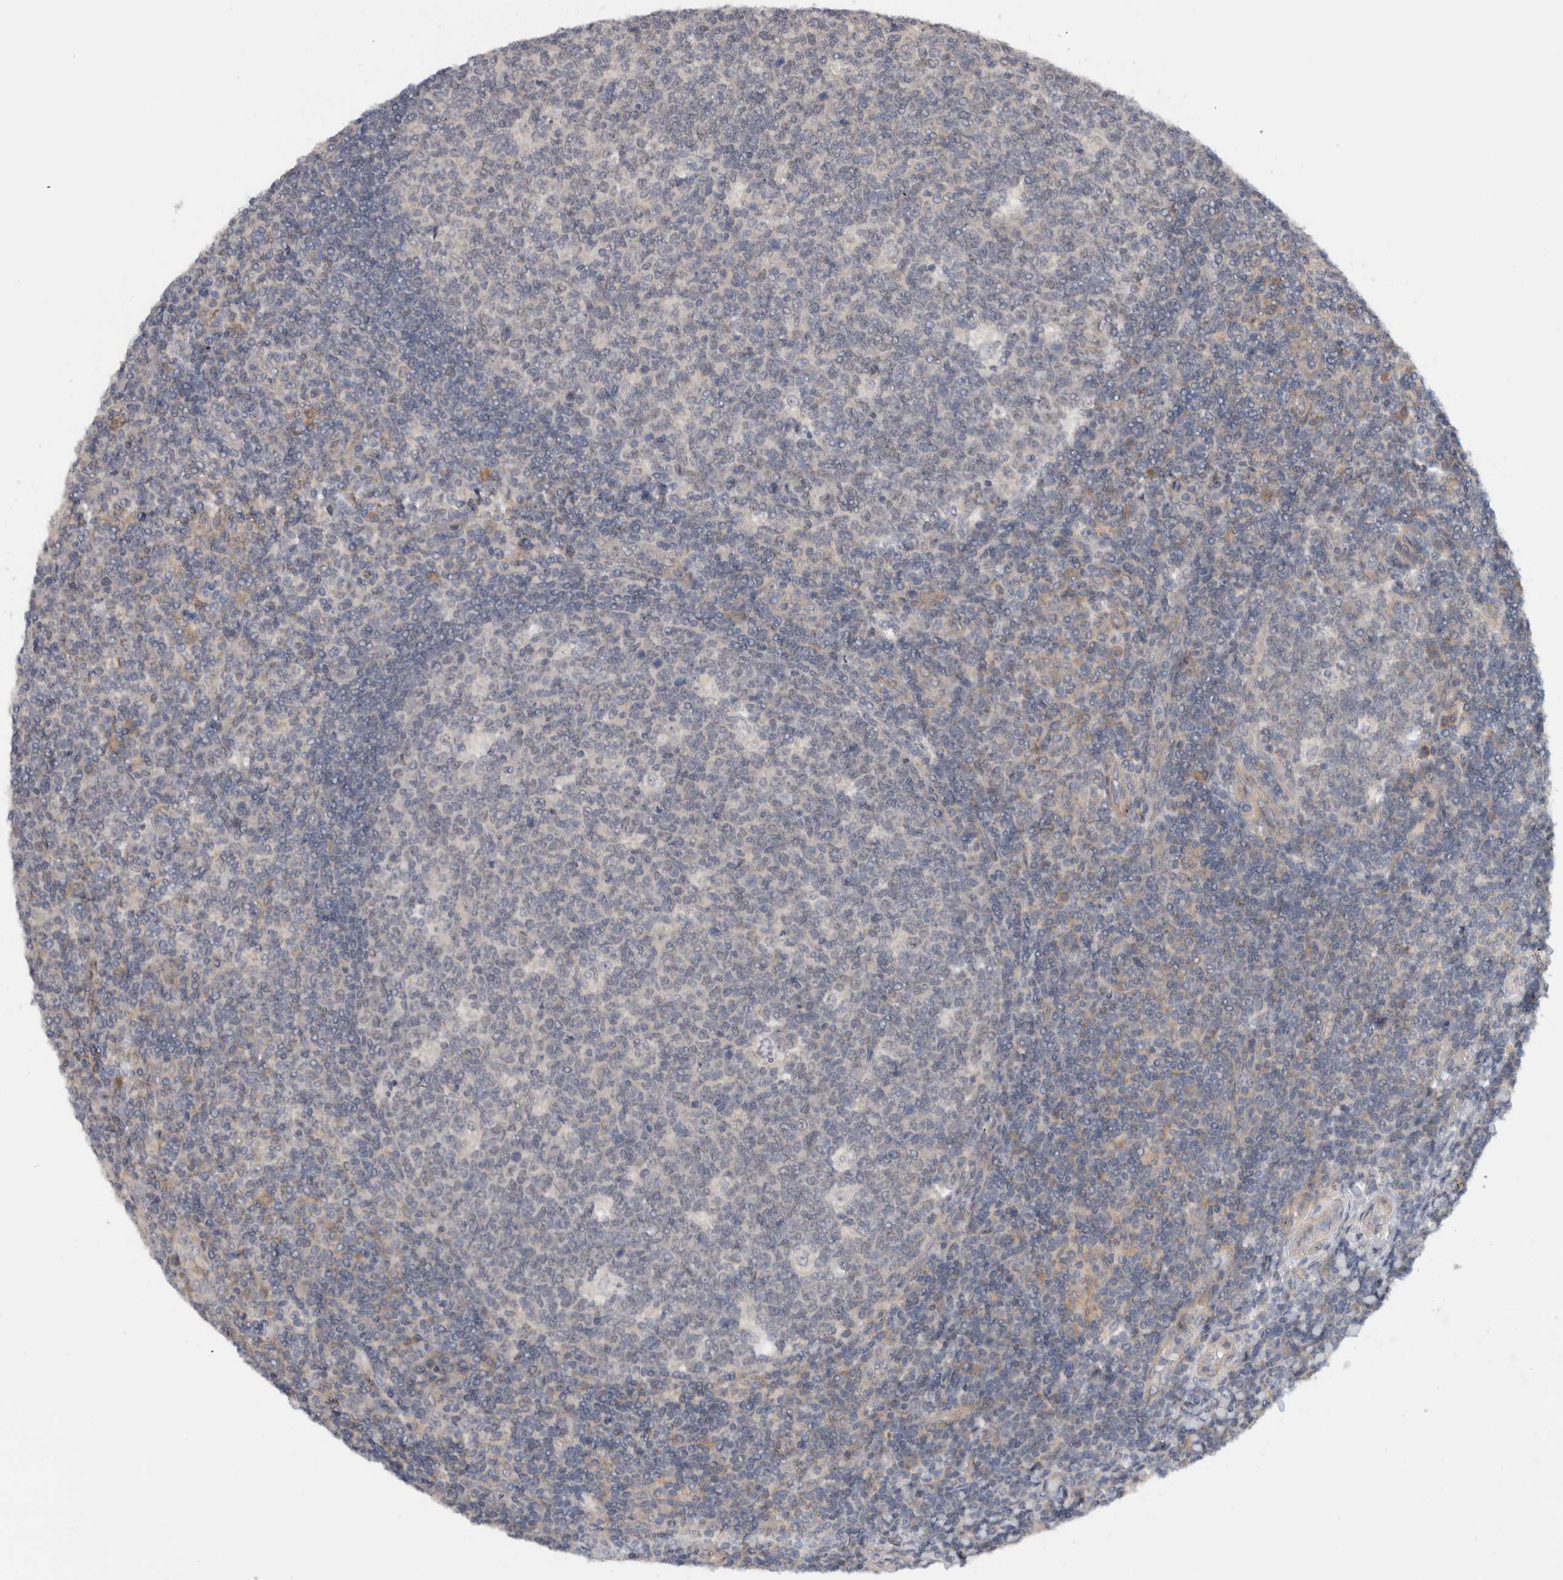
{"staining": {"intensity": "negative", "quantity": "none", "location": "none"}, "tissue": "tonsil", "cell_type": "Germinal center cells", "image_type": "normal", "snomed": [{"axis": "morphology", "description": "Normal tissue, NOS"}, {"axis": "topography", "description": "Tonsil"}], "caption": "The micrograph demonstrates no staining of germinal center cells in unremarkable tonsil. Brightfield microscopy of immunohistochemistry stained with DAB (3,3'-diaminobenzidine) (brown) and hematoxylin (blue), captured at high magnification.", "gene": "MPRIP", "patient": {"sex": "female", "age": 19}}